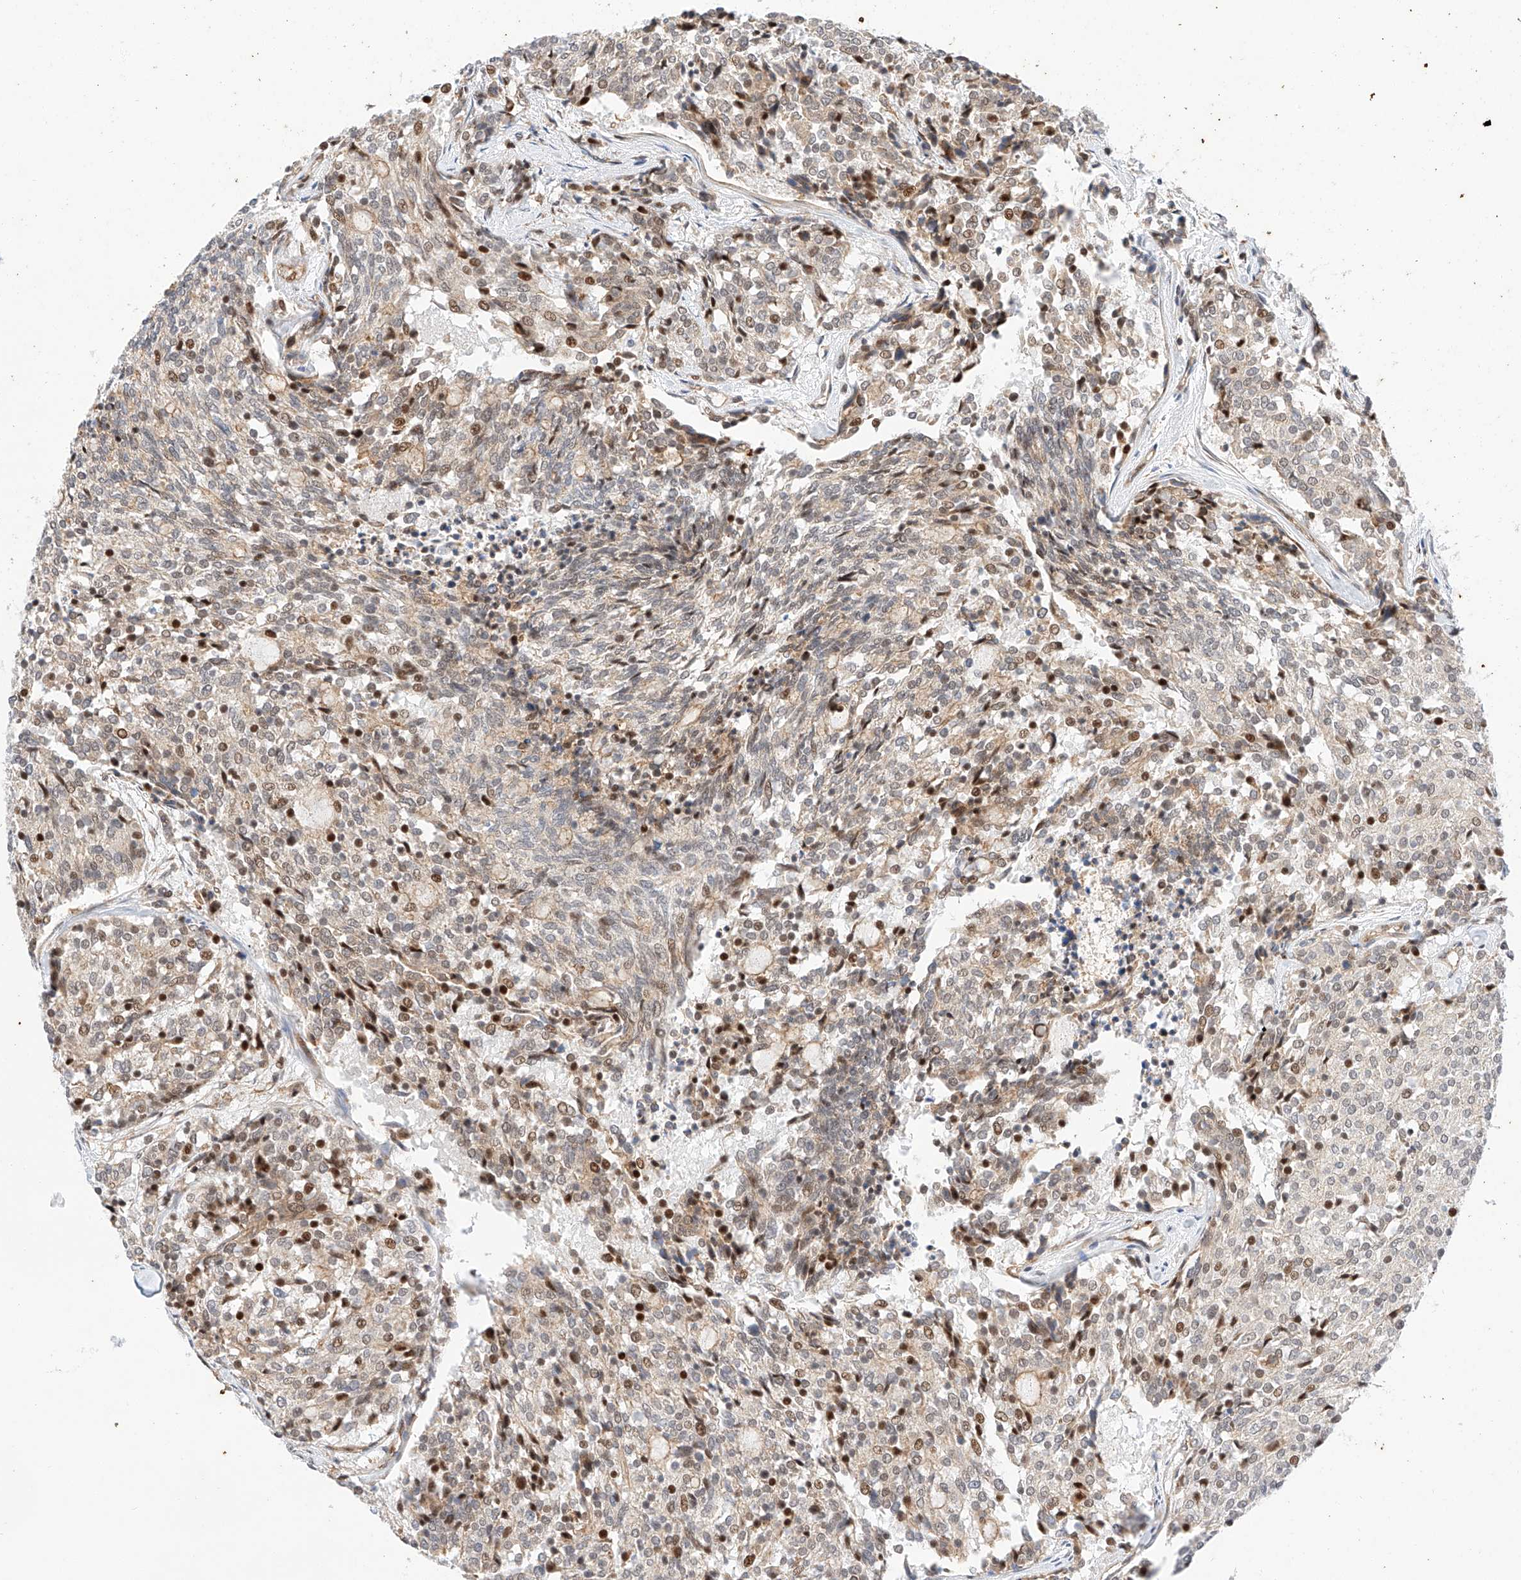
{"staining": {"intensity": "moderate", "quantity": "<25%", "location": "nuclear"}, "tissue": "carcinoid", "cell_type": "Tumor cells", "image_type": "cancer", "snomed": [{"axis": "morphology", "description": "Carcinoid, malignant, NOS"}, {"axis": "topography", "description": "Pancreas"}], "caption": "Carcinoid was stained to show a protein in brown. There is low levels of moderate nuclear staining in approximately <25% of tumor cells.", "gene": "HDAC9", "patient": {"sex": "female", "age": 54}}